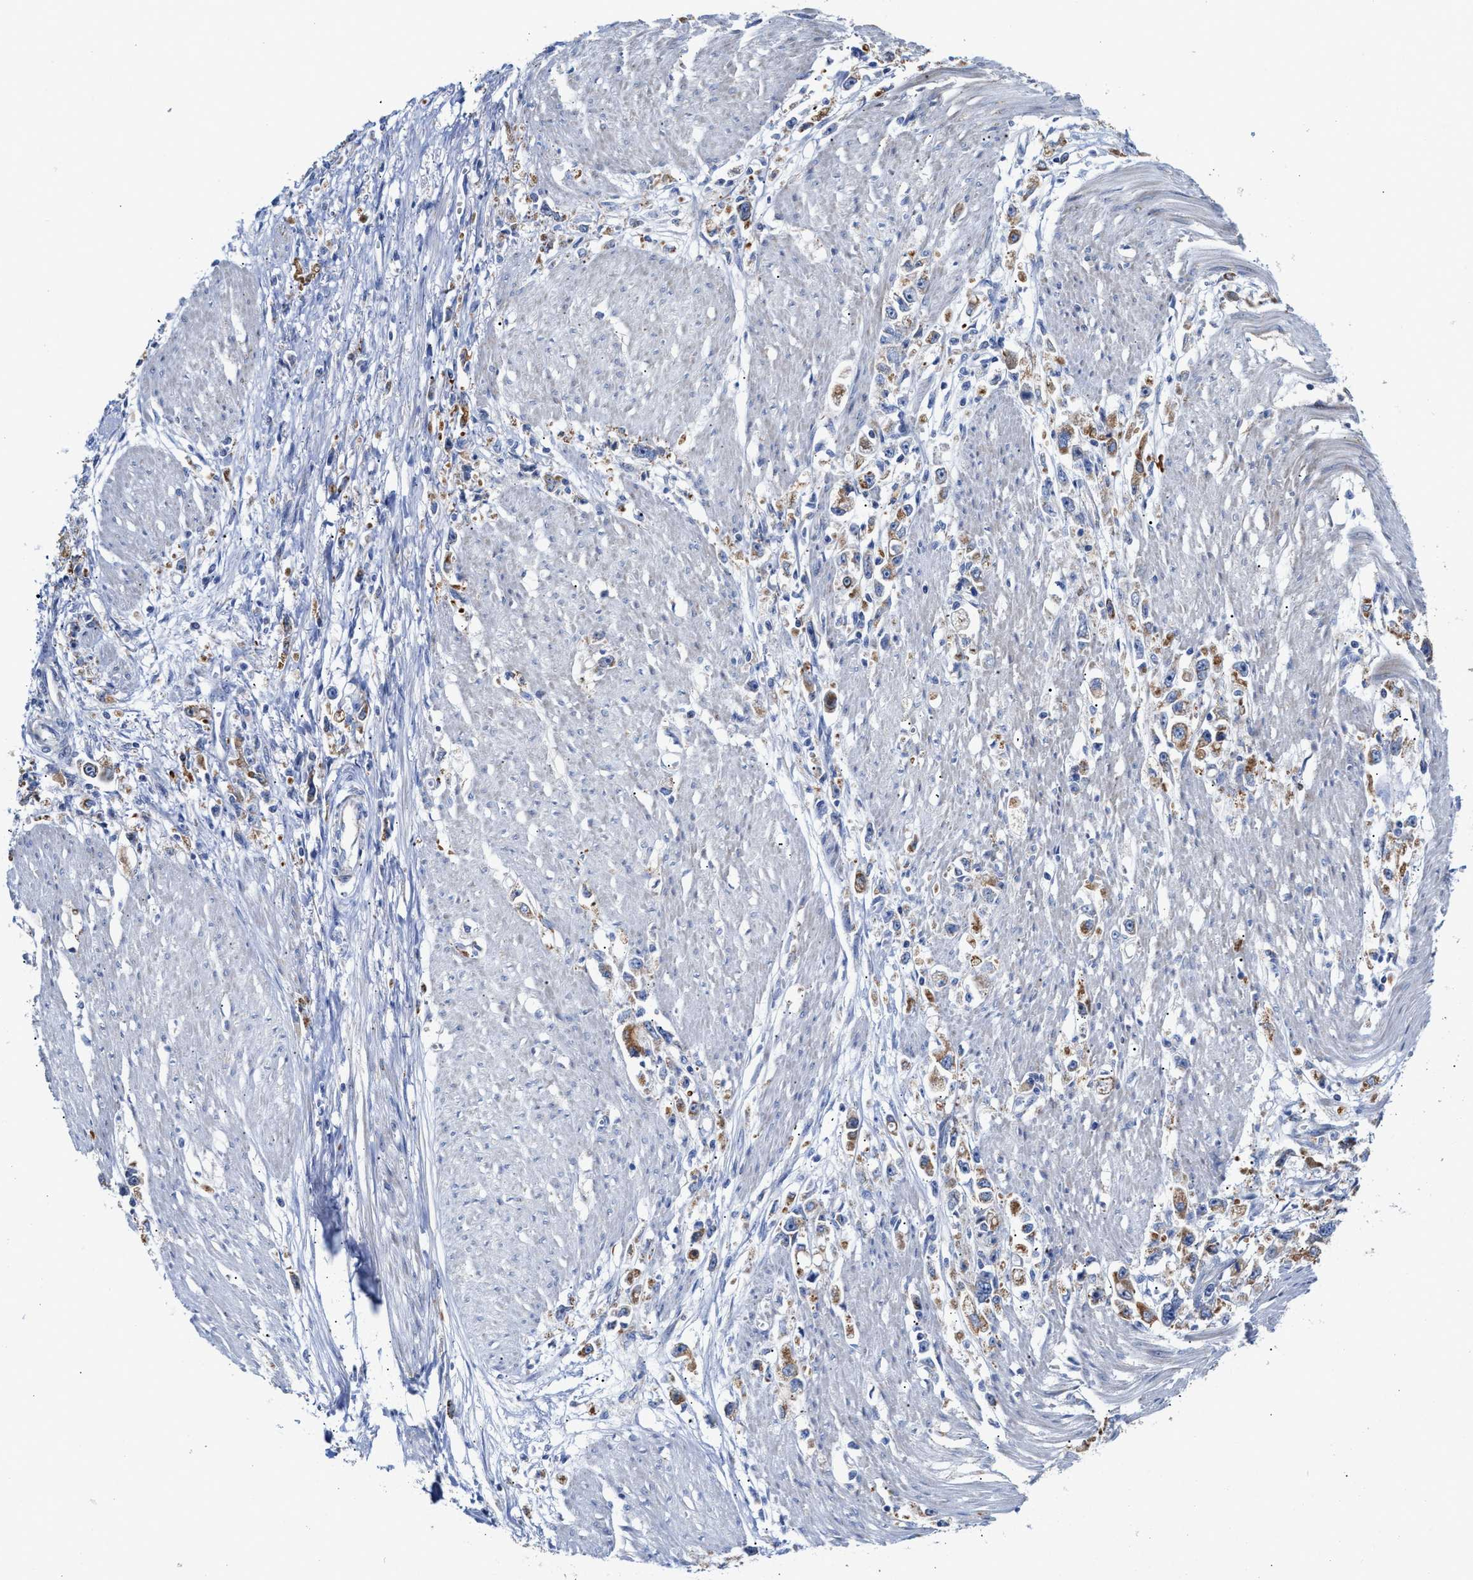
{"staining": {"intensity": "weak", "quantity": "<25%", "location": "cytoplasmic/membranous"}, "tissue": "stomach cancer", "cell_type": "Tumor cells", "image_type": "cancer", "snomed": [{"axis": "morphology", "description": "Adenocarcinoma, NOS"}, {"axis": "topography", "description": "Stomach"}], "caption": "High magnification brightfield microscopy of adenocarcinoma (stomach) stained with DAB (3,3'-diaminobenzidine) (brown) and counterstained with hematoxylin (blue): tumor cells show no significant positivity. (DAB (3,3'-diaminobenzidine) immunohistochemistry visualized using brightfield microscopy, high magnification).", "gene": "JAG1", "patient": {"sex": "female", "age": 59}}